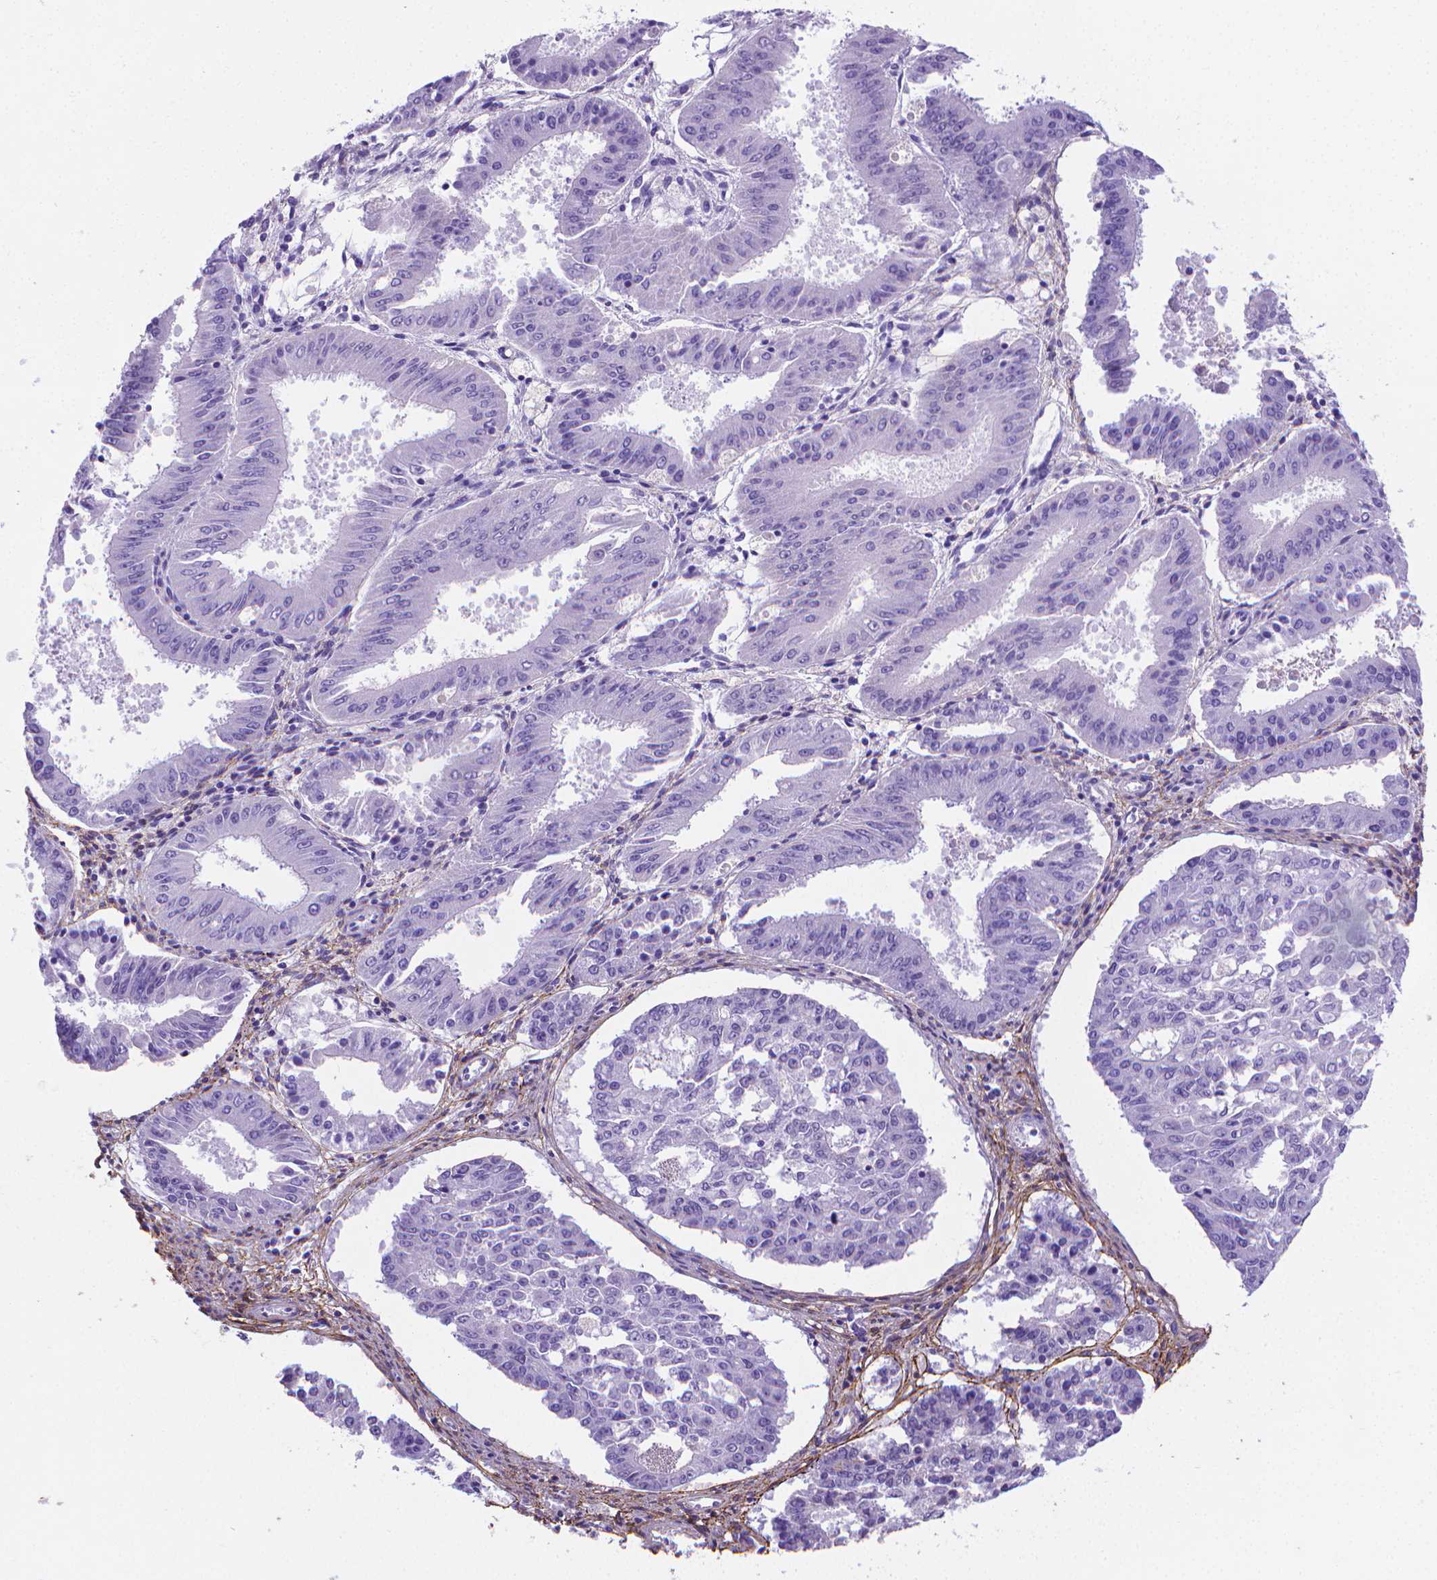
{"staining": {"intensity": "negative", "quantity": "none", "location": "none"}, "tissue": "ovarian cancer", "cell_type": "Tumor cells", "image_type": "cancer", "snomed": [{"axis": "morphology", "description": "Carcinoma, endometroid"}, {"axis": "topography", "description": "Ovary"}], "caption": "A photomicrograph of human endometroid carcinoma (ovarian) is negative for staining in tumor cells.", "gene": "MFAP2", "patient": {"sex": "female", "age": 42}}